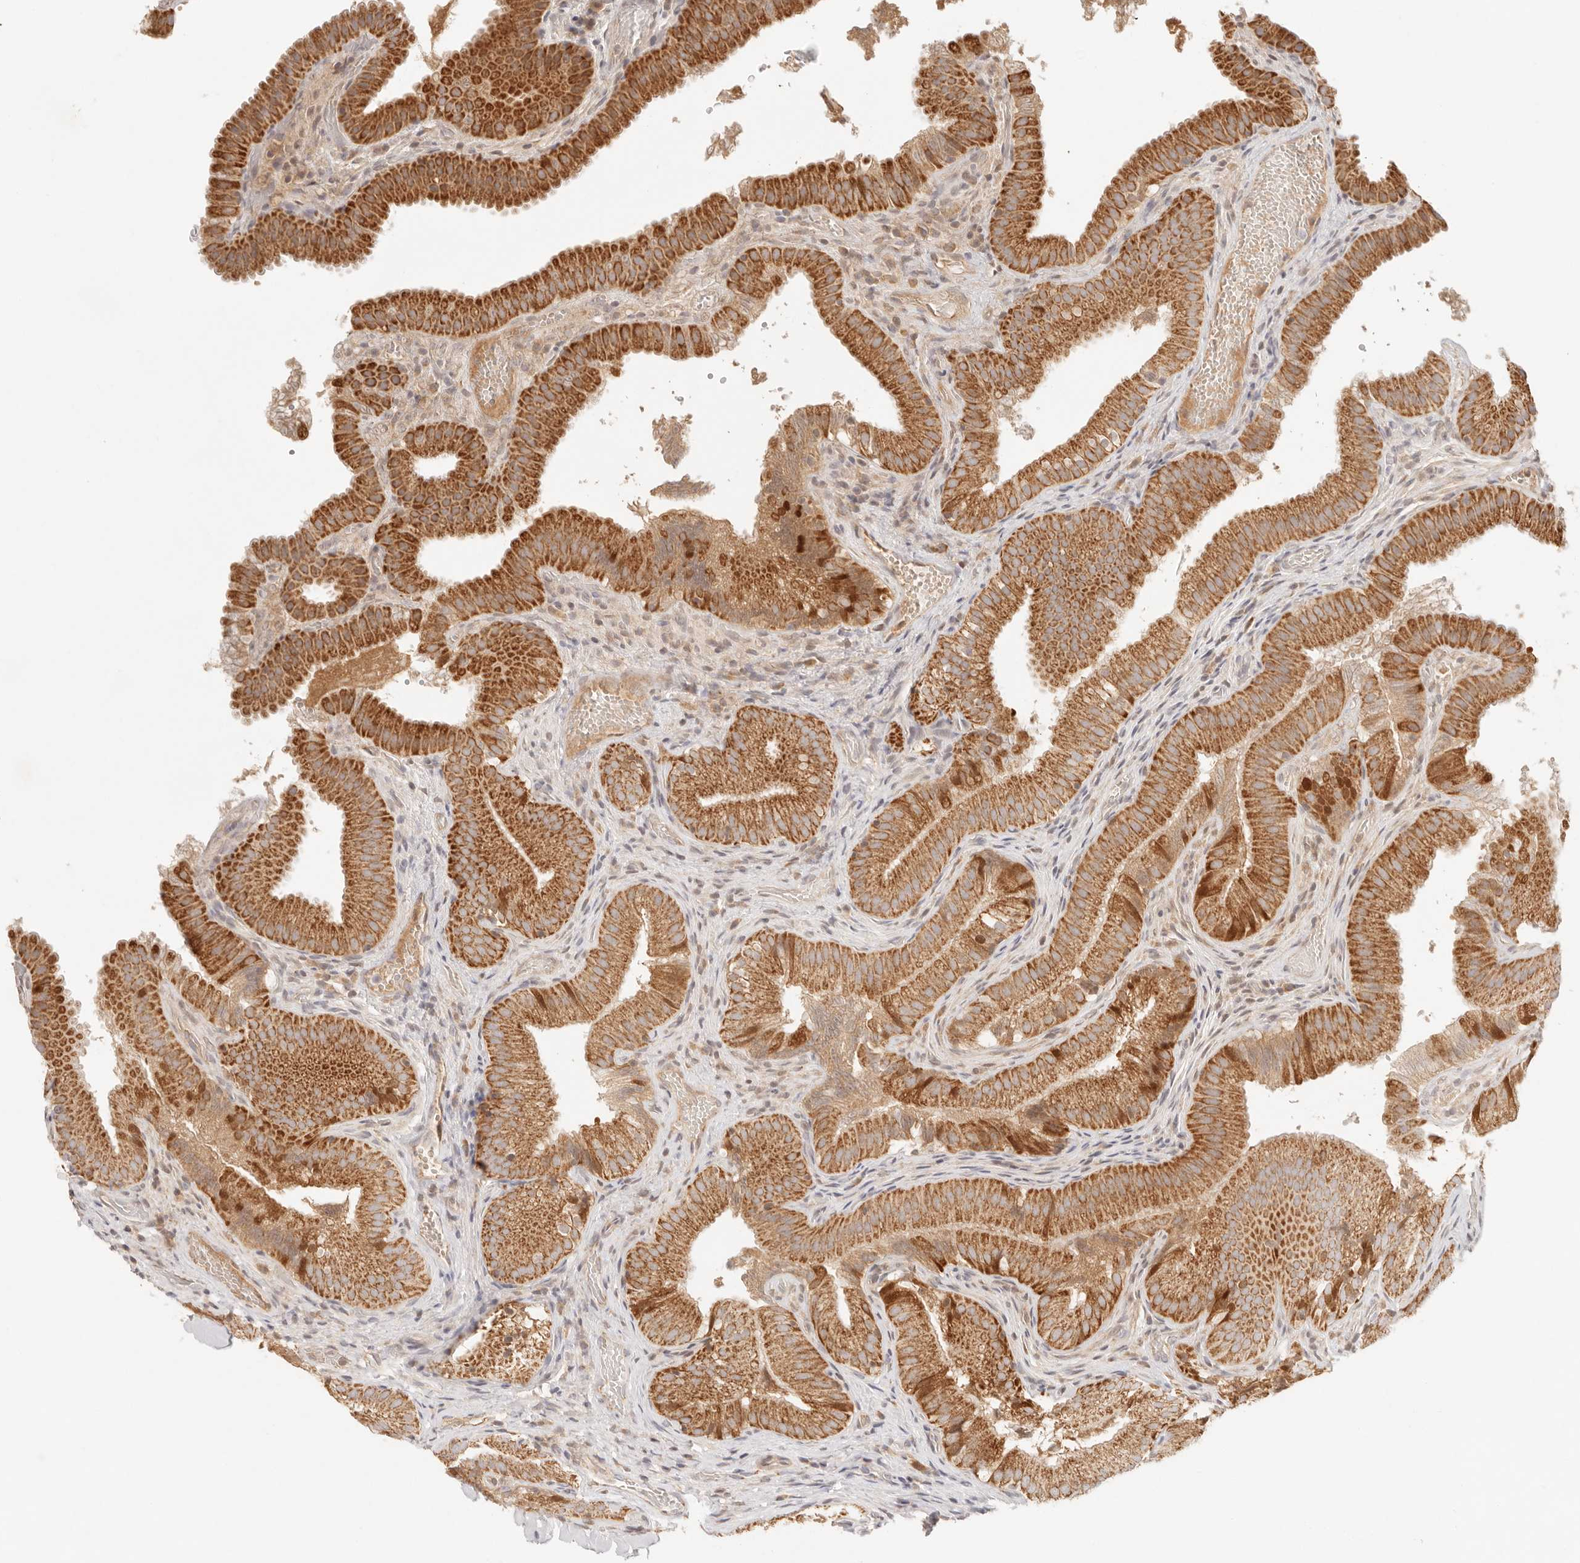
{"staining": {"intensity": "strong", "quantity": ">75%", "location": "cytoplasmic/membranous"}, "tissue": "gallbladder", "cell_type": "Glandular cells", "image_type": "normal", "snomed": [{"axis": "morphology", "description": "Normal tissue, NOS"}, {"axis": "topography", "description": "Gallbladder"}], "caption": "Glandular cells reveal strong cytoplasmic/membranous expression in approximately >75% of cells in benign gallbladder.", "gene": "COA6", "patient": {"sex": "female", "age": 30}}